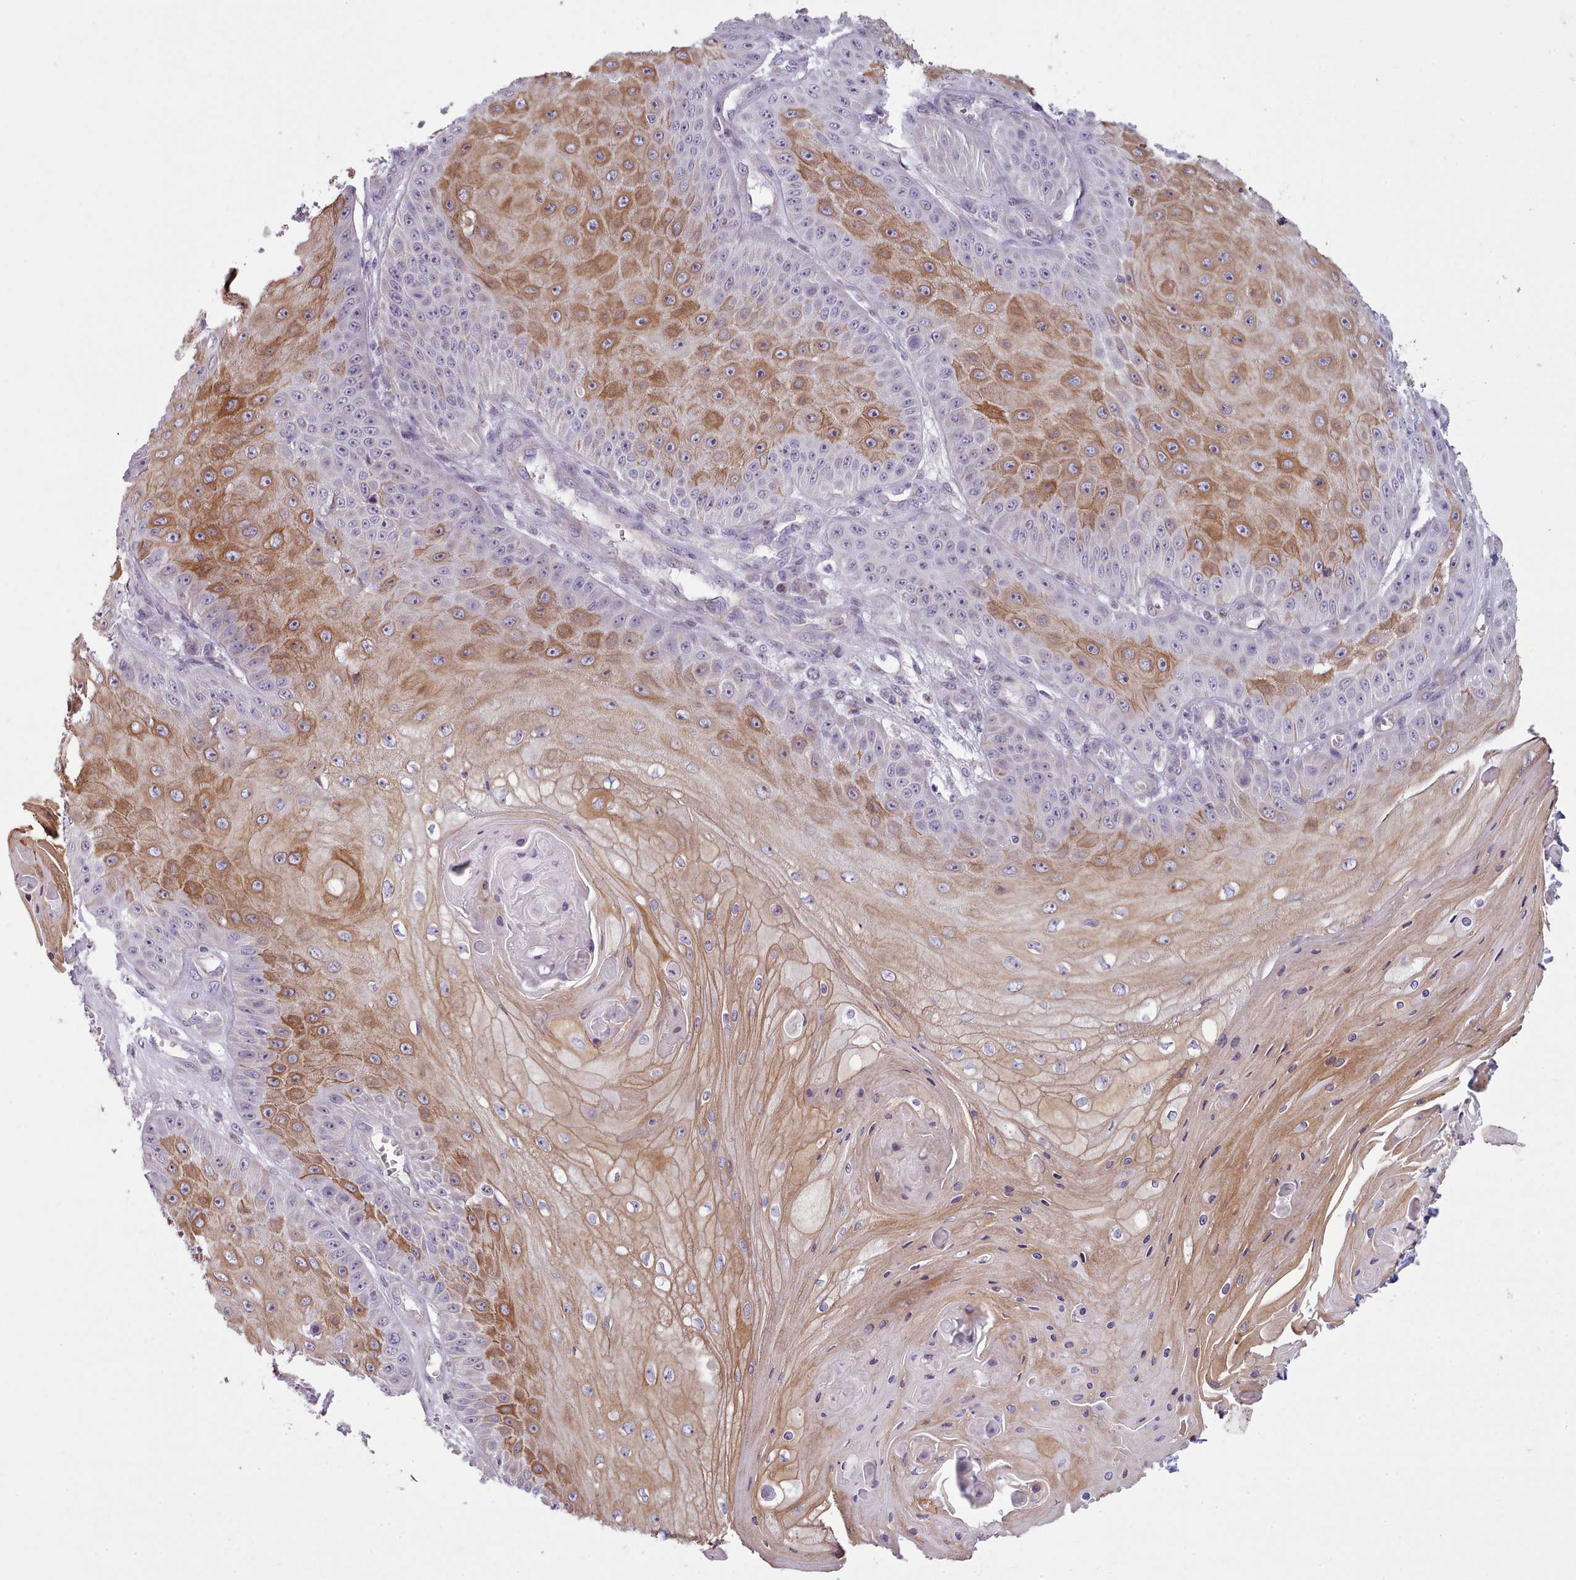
{"staining": {"intensity": "moderate", "quantity": "25%-75%", "location": "cytoplasmic/membranous"}, "tissue": "skin cancer", "cell_type": "Tumor cells", "image_type": "cancer", "snomed": [{"axis": "morphology", "description": "Squamous cell carcinoma, NOS"}, {"axis": "topography", "description": "Skin"}], "caption": "Immunohistochemistry (DAB) staining of human skin squamous cell carcinoma displays moderate cytoplasmic/membranous protein positivity in about 25%-75% of tumor cells. Using DAB (3,3'-diaminobenzidine) (brown) and hematoxylin (blue) stains, captured at high magnification using brightfield microscopy.", "gene": "SLC52A3", "patient": {"sex": "male", "age": 70}}